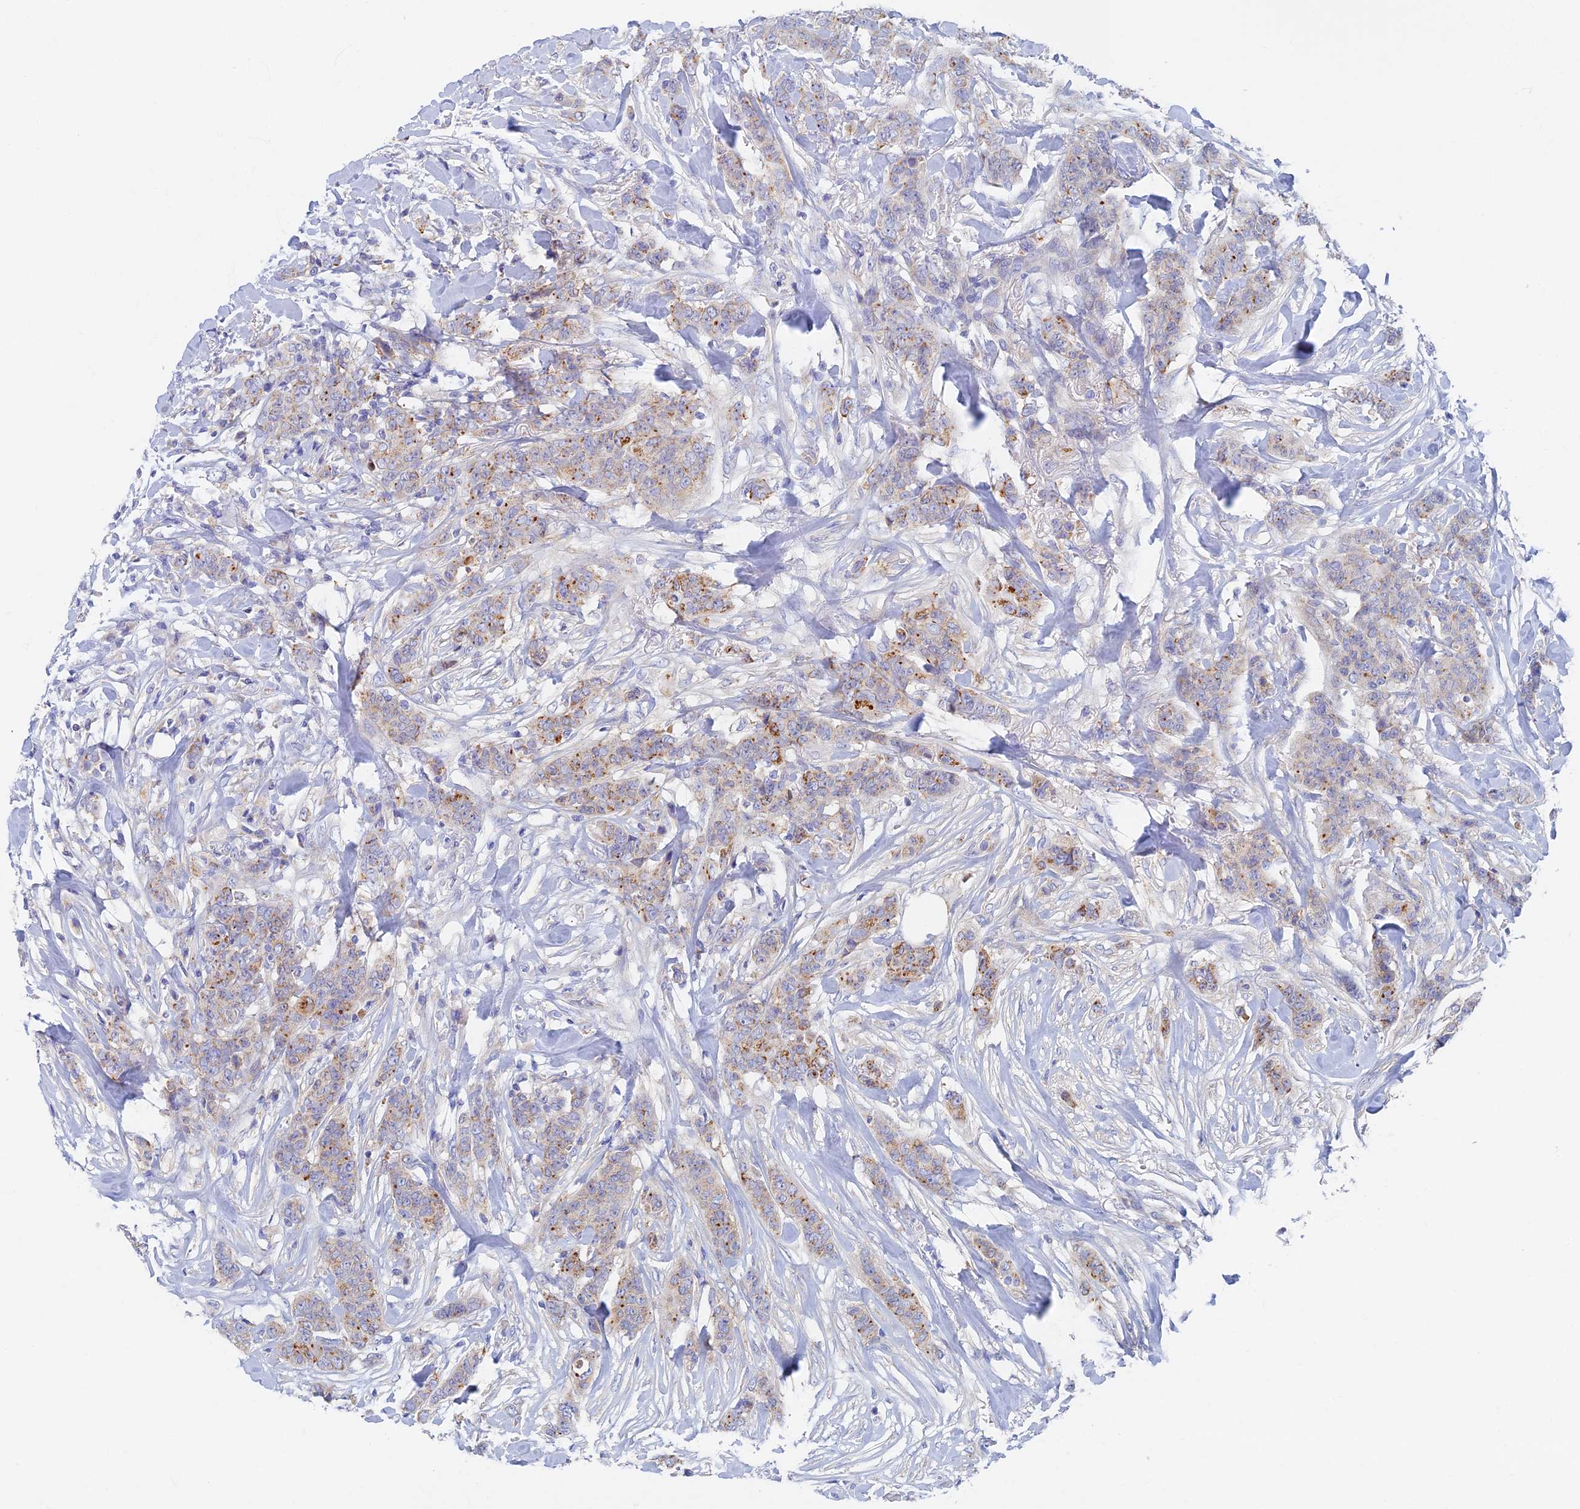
{"staining": {"intensity": "moderate", "quantity": "<25%", "location": "cytoplasmic/membranous"}, "tissue": "breast cancer", "cell_type": "Tumor cells", "image_type": "cancer", "snomed": [{"axis": "morphology", "description": "Duct carcinoma"}, {"axis": "topography", "description": "Breast"}], "caption": "This is an image of IHC staining of intraductal carcinoma (breast), which shows moderate staining in the cytoplasmic/membranous of tumor cells.", "gene": "TMEM44", "patient": {"sex": "female", "age": 40}}